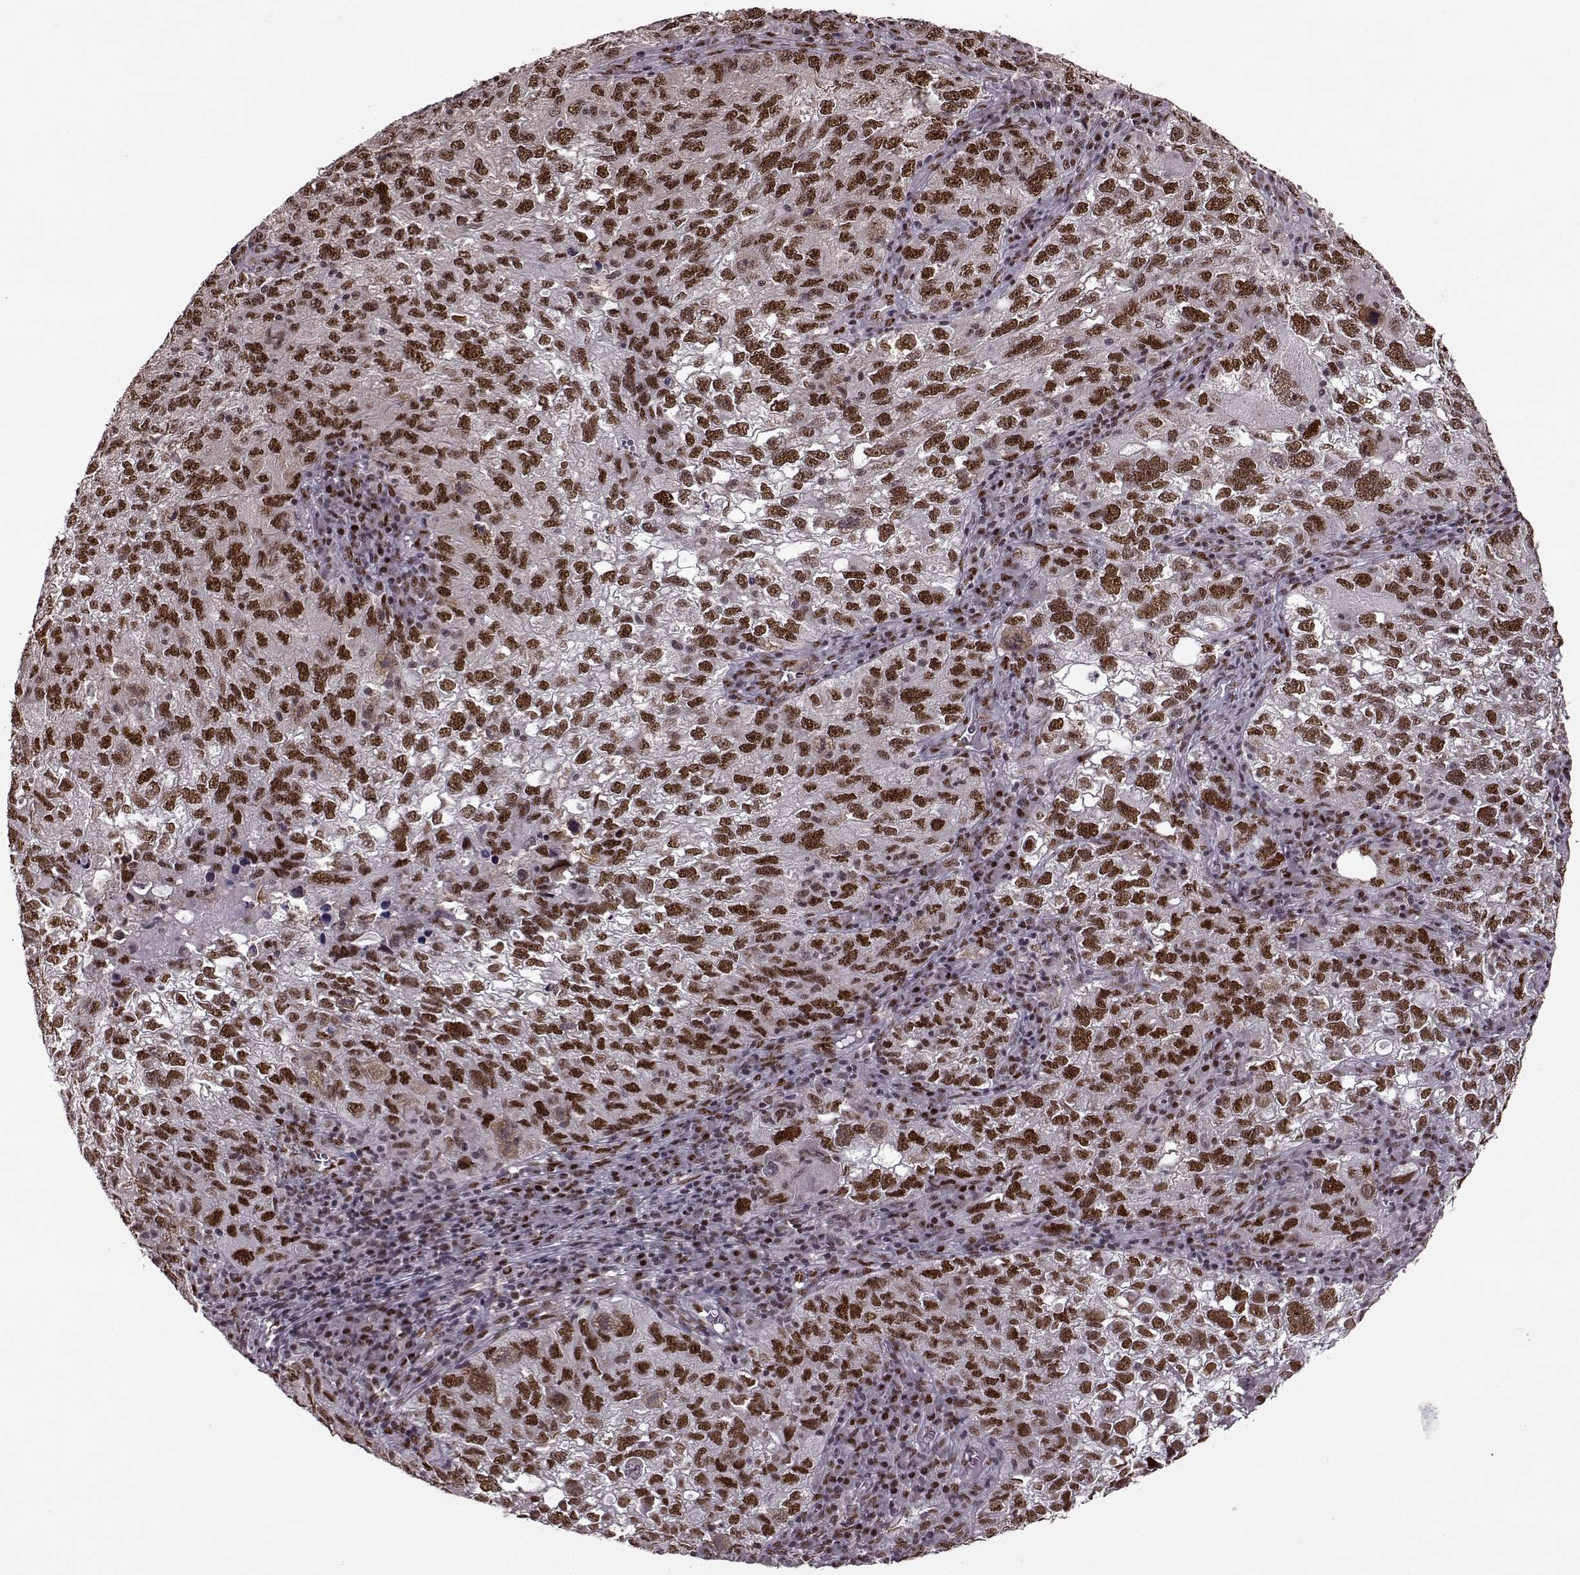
{"staining": {"intensity": "strong", "quantity": ">75%", "location": "nuclear"}, "tissue": "cervical cancer", "cell_type": "Tumor cells", "image_type": "cancer", "snomed": [{"axis": "morphology", "description": "Squamous cell carcinoma, NOS"}, {"axis": "topography", "description": "Cervix"}], "caption": "This is a micrograph of IHC staining of cervical squamous cell carcinoma, which shows strong expression in the nuclear of tumor cells.", "gene": "FTO", "patient": {"sex": "female", "age": 55}}